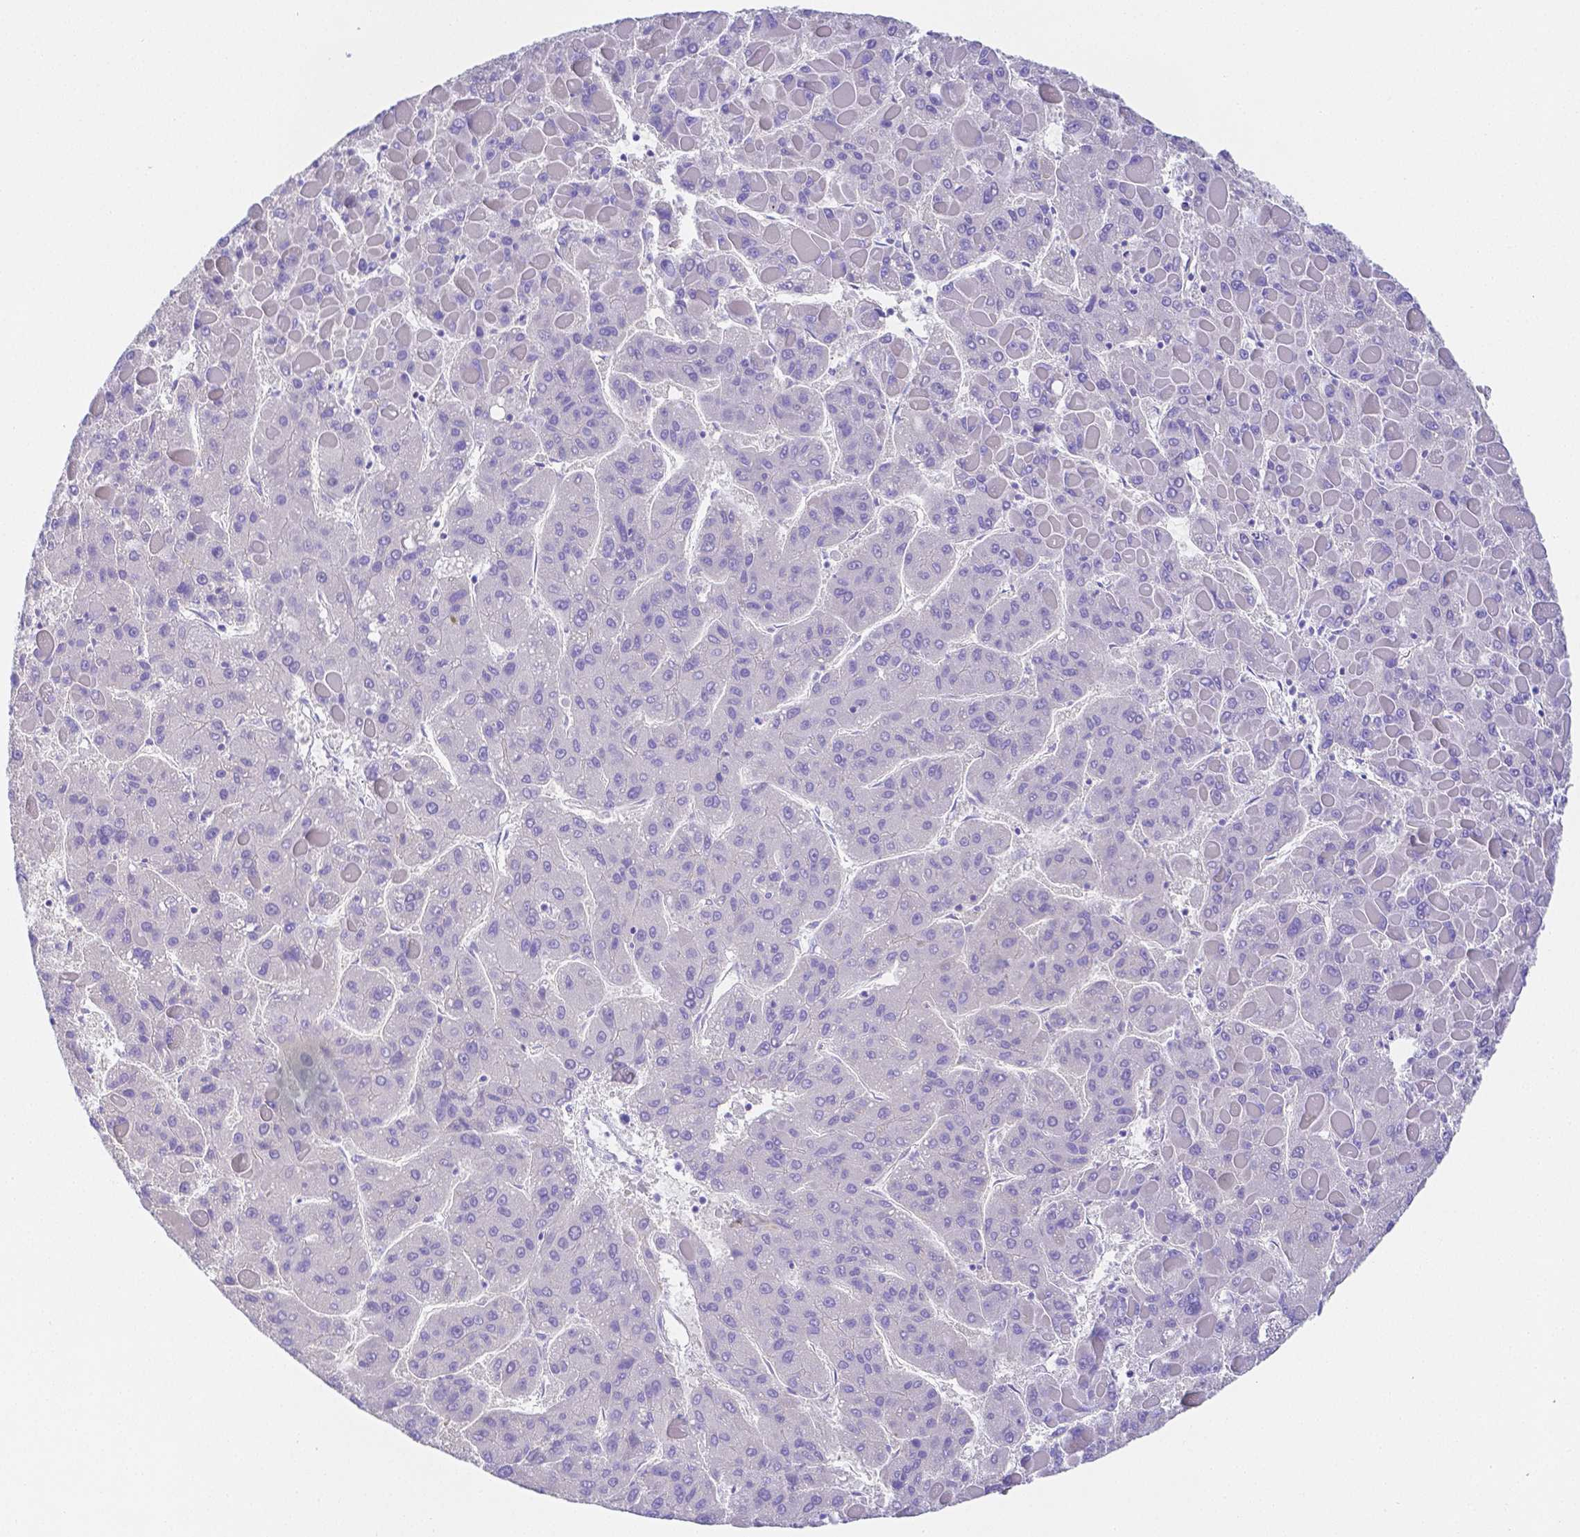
{"staining": {"intensity": "negative", "quantity": "none", "location": "none"}, "tissue": "liver cancer", "cell_type": "Tumor cells", "image_type": "cancer", "snomed": [{"axis": "morphology", "description": "Carcinoma, Hepatocellular, NOS"}, {"axis": "topography", "description": "Liver"}], "caption": "Tumor cells show no significant protein positivity in liver cancer (hepatocellular carcinoma).", "gene": "ZG16B", "patient": {"sex": "female", "age": 82}}